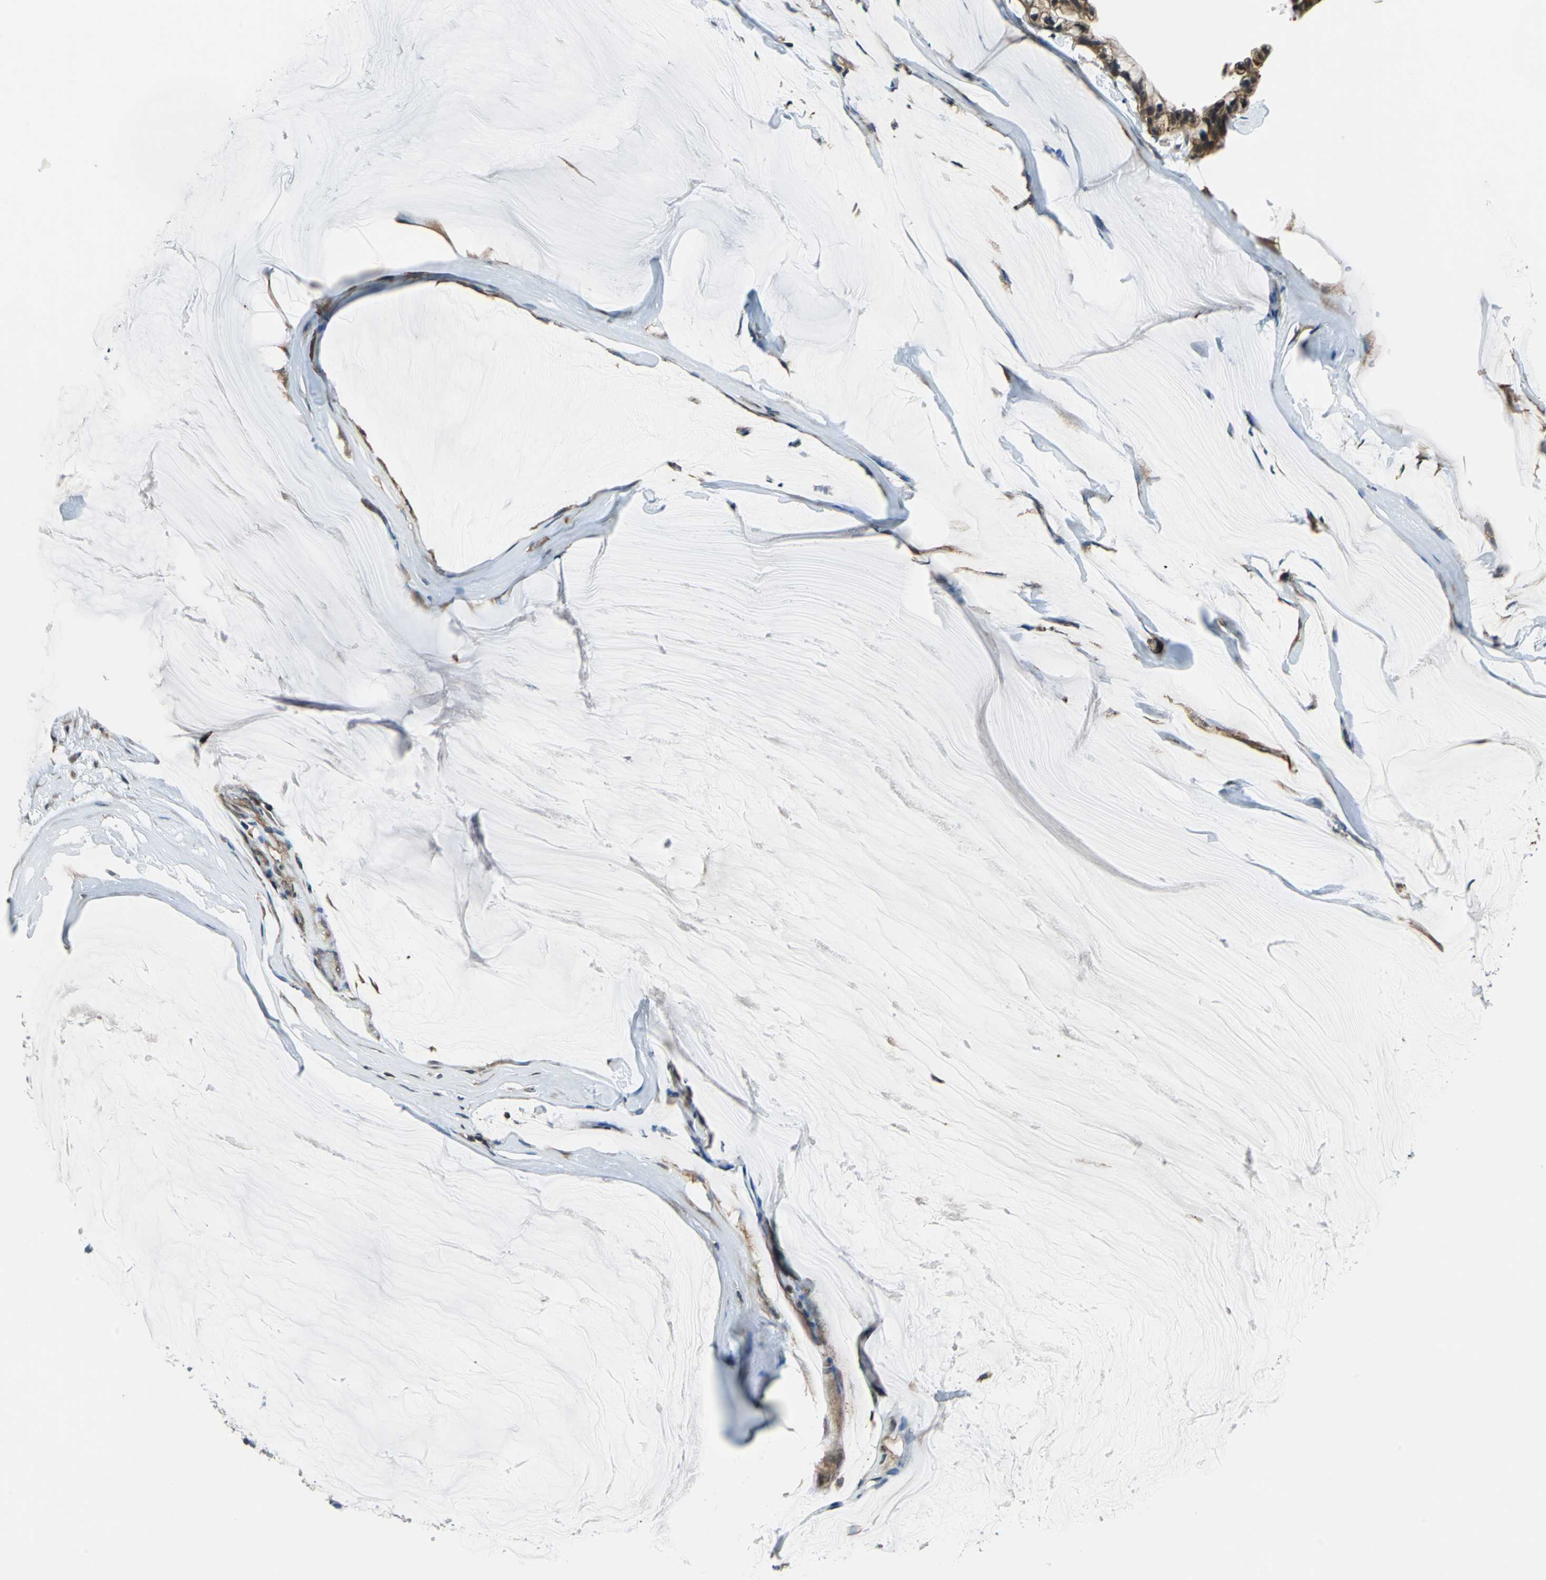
{"staining": {"intensity": "strong", "quantity": ">75%", "location": "cytoplasmic/membranous,nuclear"}, "tissue": "ovarian cancer", "cell_type": "Tumor cells", "image_type": "cancer", "snomed": [{"axis": "morphology", "description": "Cystadenocarcinoma, mucinous, NOS"}, {"axis": "topography", "description": "Ovary"}], "caption": "A micrograph of human ovarian mucinous cystadenocarcinoma stained for a protein reveals strong cytoplasmic/membranous and nuclear brown staining in tumor cells.", "gene": "ARPC3", "patient": {"sex": "female", "age": 39}}